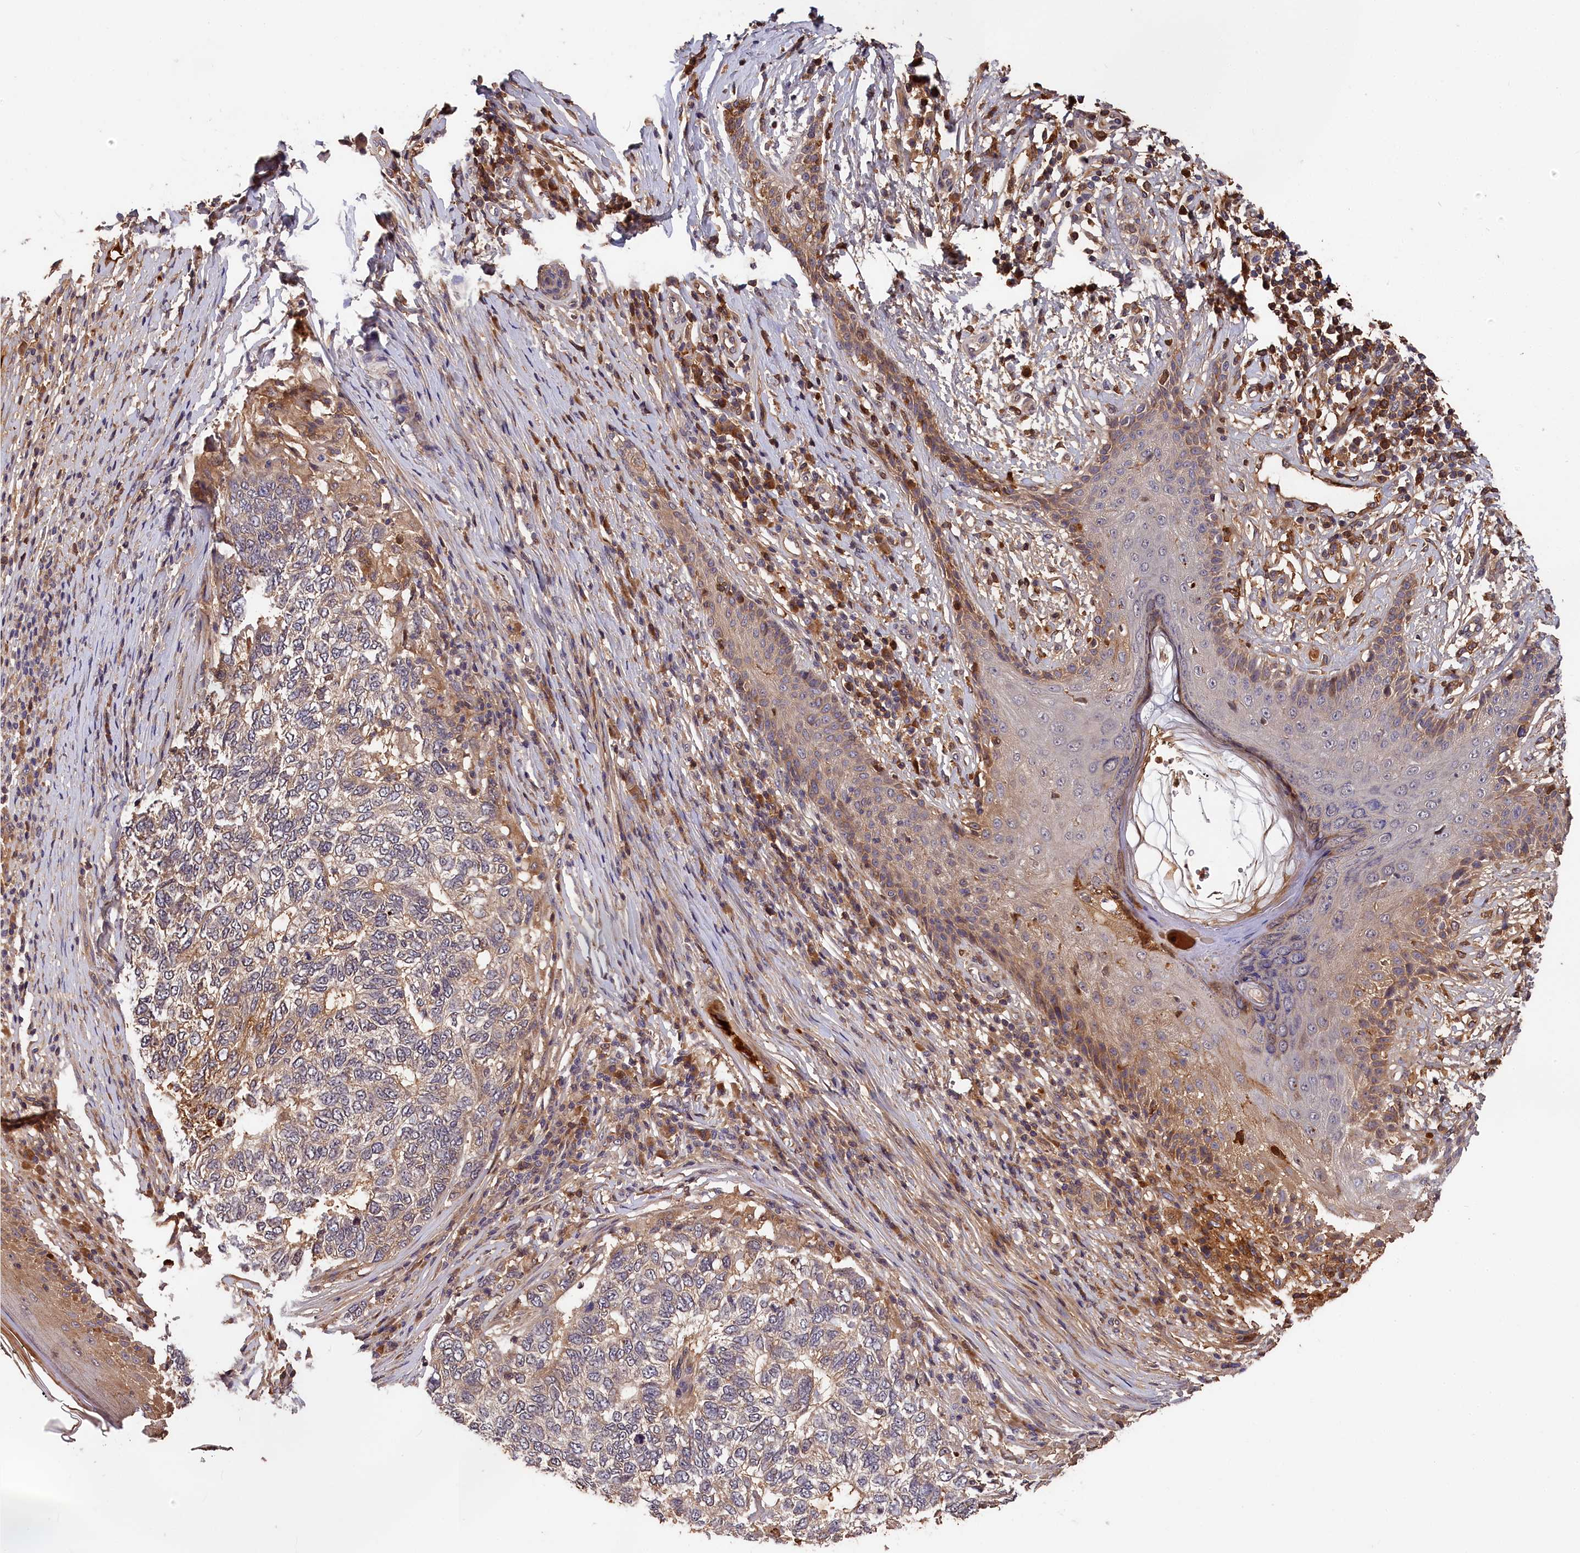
{"staining": {"intensity": "weak", "quantity": "<25%", "location": "cytoplasmic/membranous"}, "tissue": "skin cancer", "cell_type": "Tumor cells", "image_type": "cancer", "snomed": [{"axis": "morphology", "description": "Basal cell carcinoma"}, {"axis": "topography", "description": "Skin"}], "caption": "A micrograph of human skin cancer is negative for staining in tumor cells.", "gene": "ITIH1", "patient": {"sex": "female", "age": 65}}